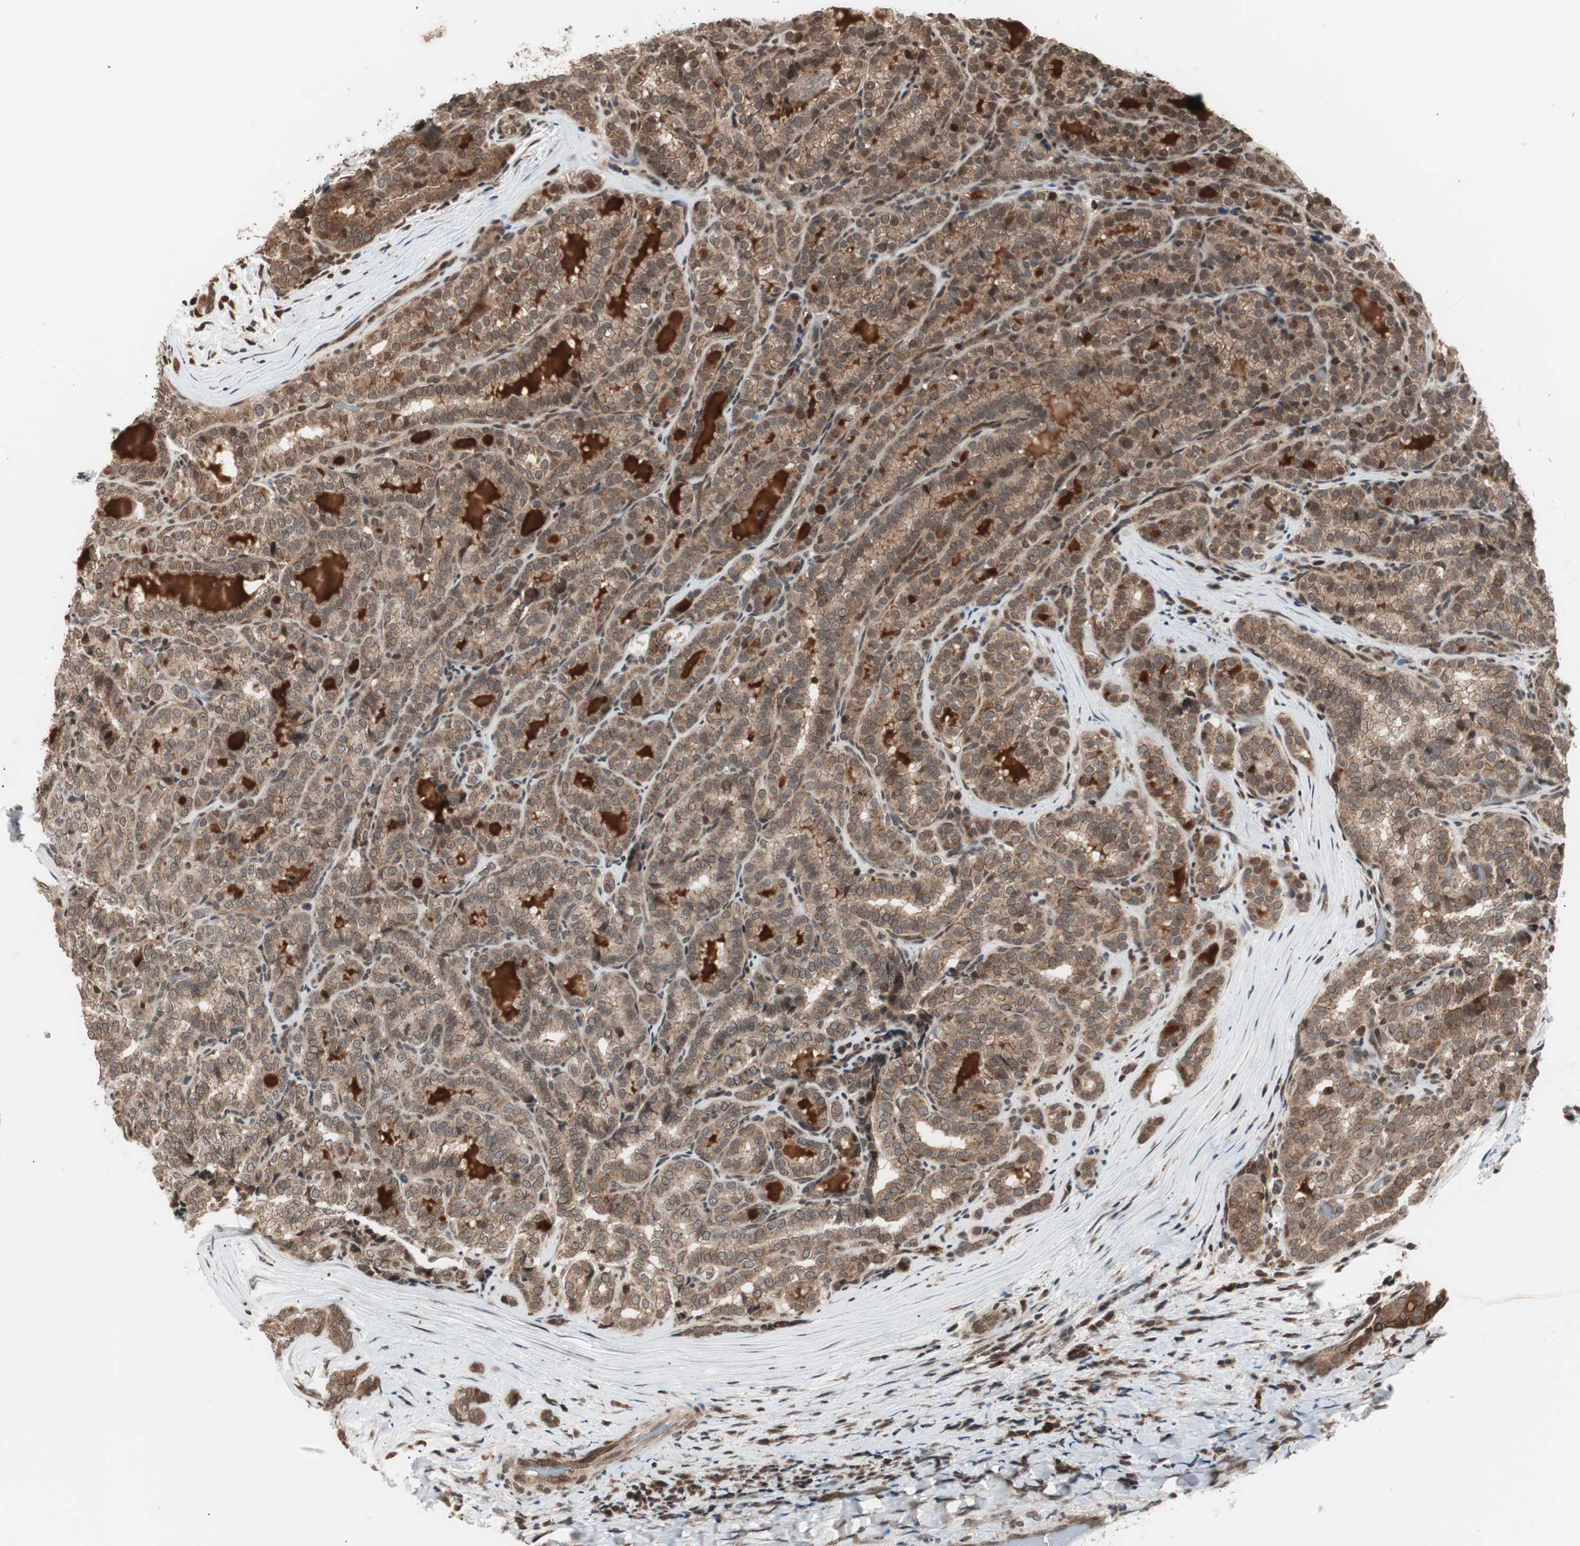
{"staining": {"intensity": "moderate", "quantity": ">75%", "location": "cytoplasmic/membranous,nuclear"}, "tissue": "thyroid cancer", "cell_type": "Tumor cells", "image_type": "cancer", "snomed": [{"axis": "morphology", "description": "Normal tissue, NOS"}, {"axis": "morphology", "description": "Papillary adenocarcinoma, NOS"}, {"axis": "topography", "description": "Thyroid gland"}], "caption": "Immunohistochemical staining of thyroid cancer shows moderate cytoplasmic/membranous and nuclear protein staining in about >75% of tumor cells.", "gene": "ZFC3H1", "patient": {"sex": "female", "age": 30}}